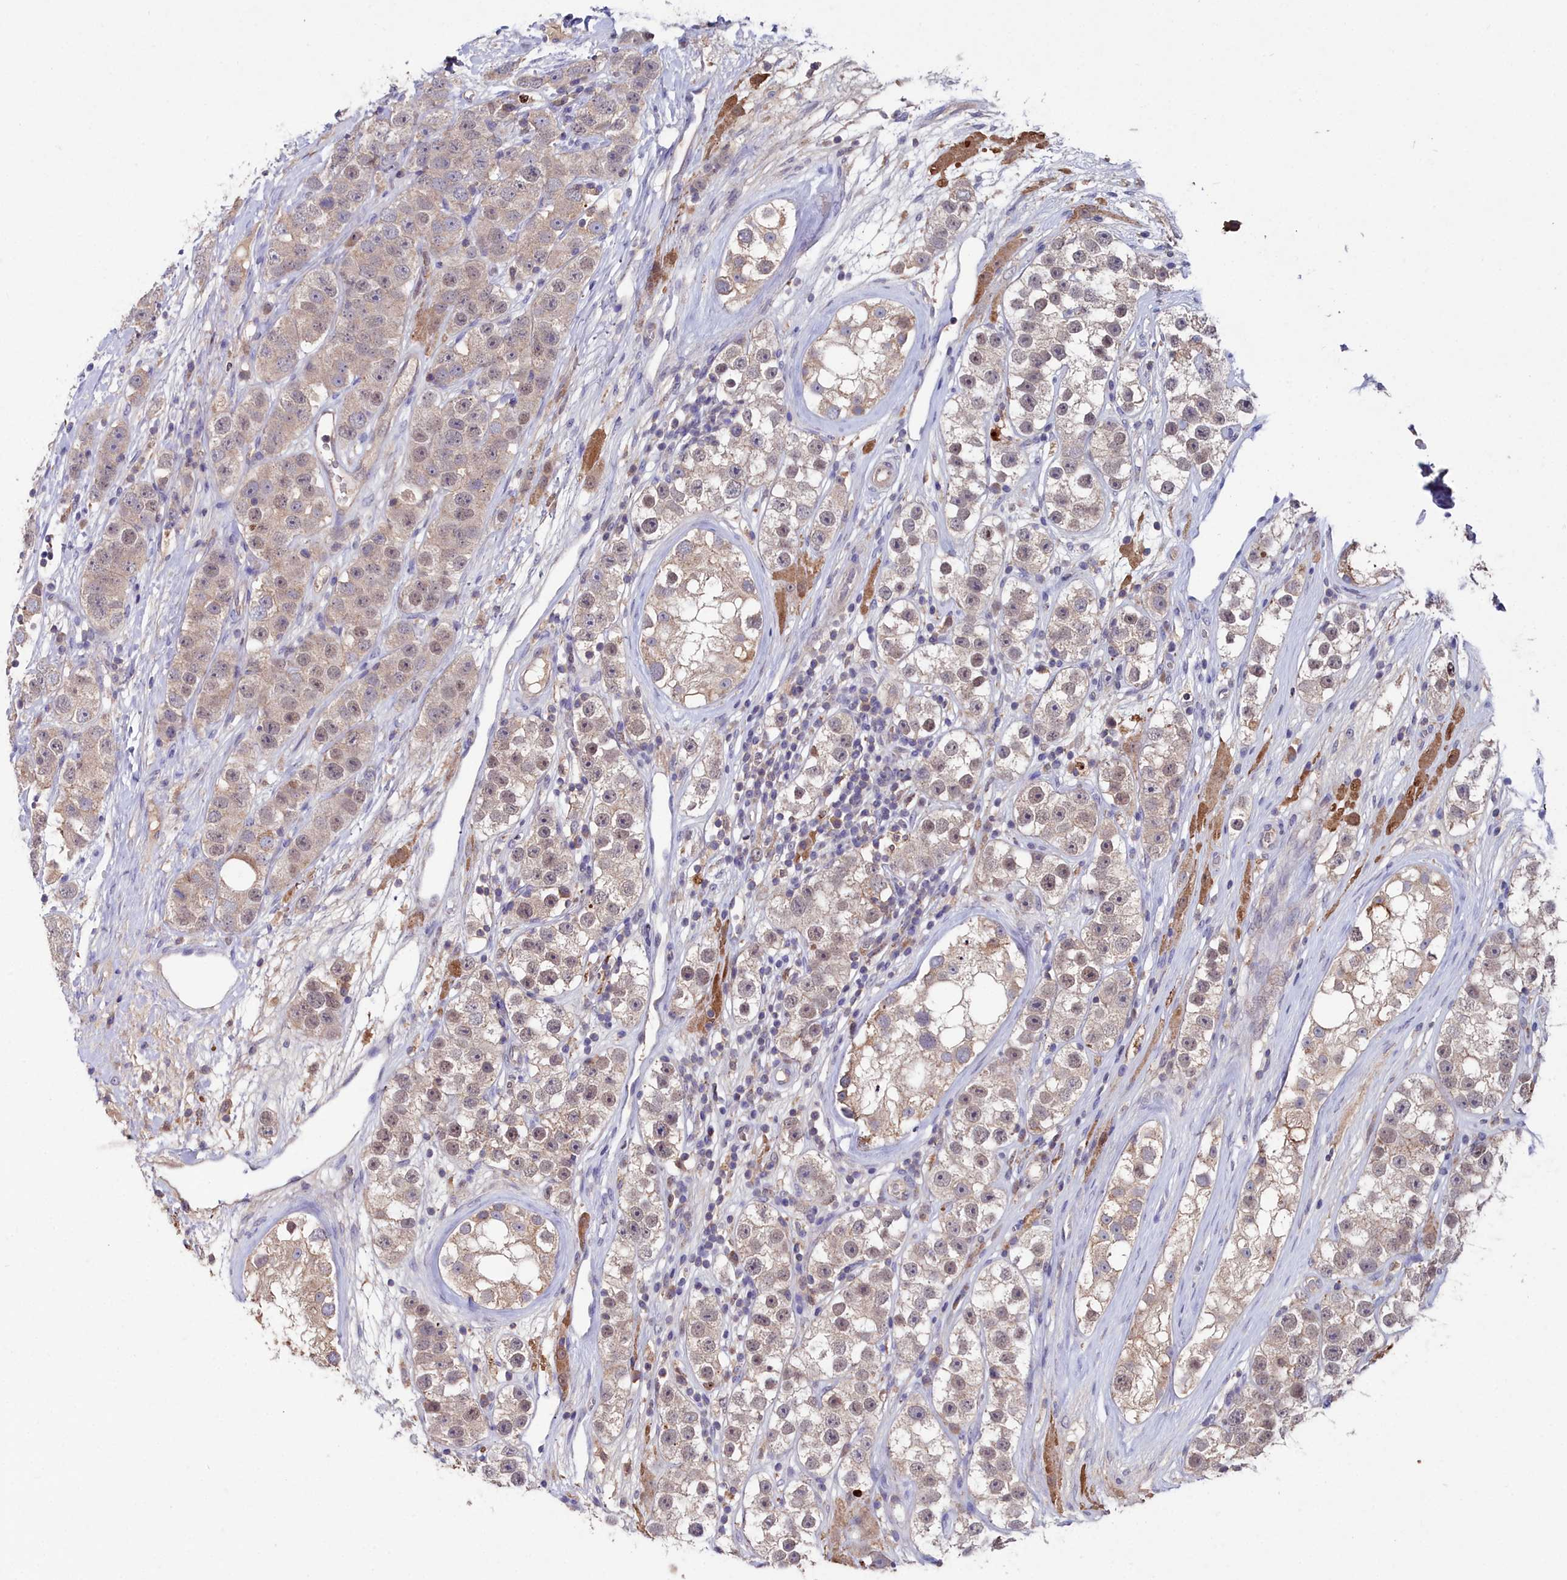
{"staining": {"intensity": "weak", "quantity": "25%-75%", "location": "cytoplasmic/membranous,nuclear"}, "tissue": "testis cancer", "cell_type": "Tumor cells", "image_type": "cancer", "snomed": [{"axis": "morphology", "description": "Seminoma, NOS"}, {"axis": "topography", "description": "Testis"}], "caption": "Testis cancer tissue displays weak cytoplasmic/membranous and nuclear expression in approximately 25%-75% of tumor cells, visualized by immunohistochemistry.", "gene": "AMBRA1", "patient": {"sex": "male", "age": 28}}